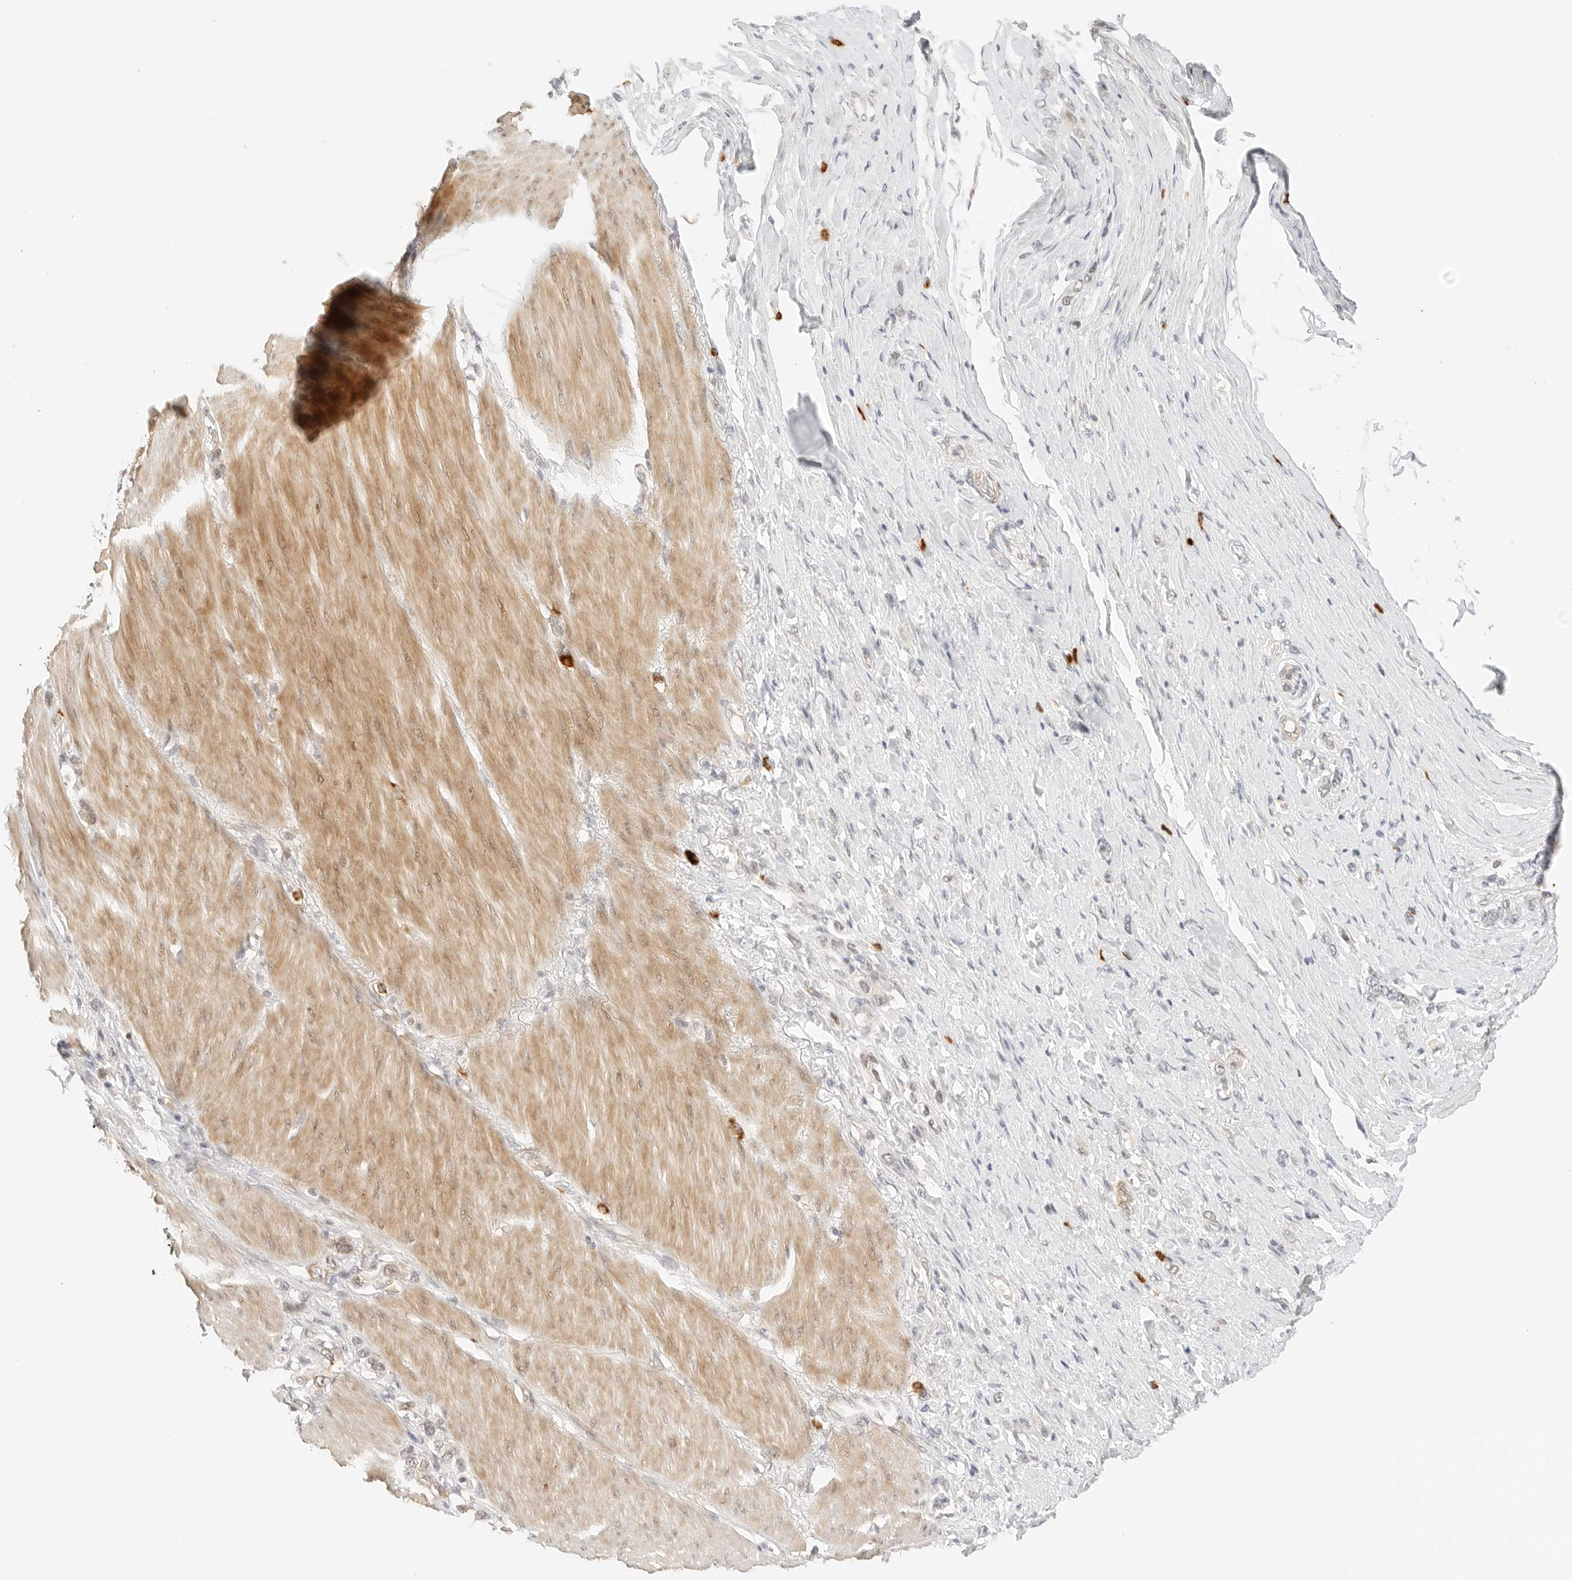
{"staining": {"intensity": "moderate", "quantity": "25%-75%", "location": "cytoplasmic/membranous"}, "tissue": "stomach cancer", "cell_type": "Tumor cells", "image_type": "cancer", "snomed": [{"axis": "morphology", "description": "Adenocarcinoma, NOS"}, {"axis": "topography", "description": "Stomach"}], "caption": "Protein staining demonstrates moderate cytoplasmic/membranous expression in approximately 25%-75% of tumor cells in stomach cancer (adenocarcinoma).", "gene": "TEKT2", "patient": {"sex": "female", "age": 65}}